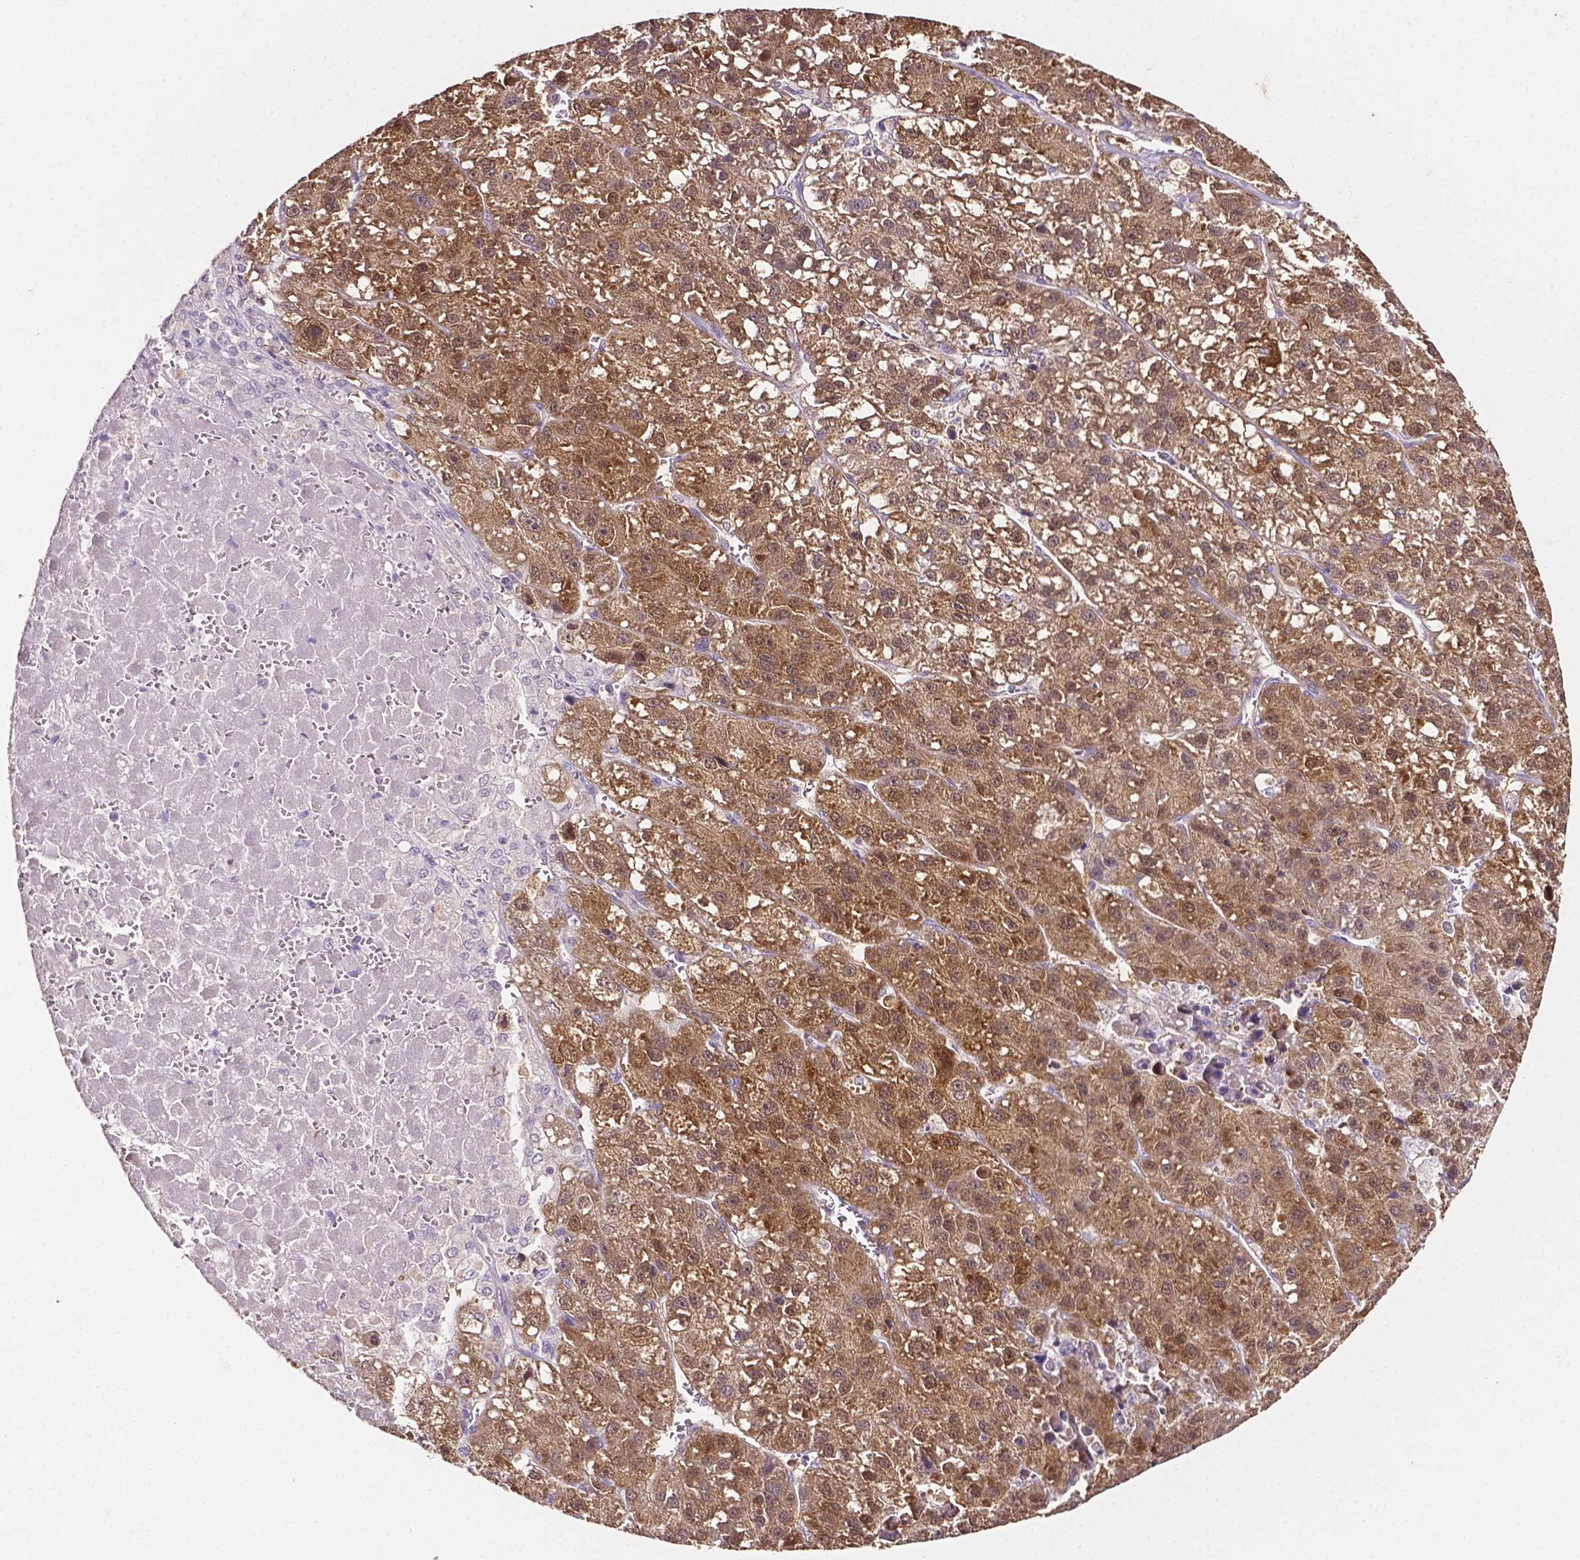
{"staining": {"intensity": "moderate", "quantity": ">75%", "location": "cytoplasmic/membranous,nuclear"}, "tissue": "liver cancer", "cell_type": "Tumor cells", "image_type": "cancer", "snomed": [{"axis": "morphology", "description": "Carcinoma, Hepatocellular, NOS"}, {"axis": "topography", "description": "Liver"}], "caption": "IHC (DAB (3,3'-diaminobenzidine)) staining of liver hepatocellular carcinoma shows moderate cytoplasmic/membranous and nuclear protein positivity in about >75% of tumor cells.", "gene": "PSAT1", "patient": {"sex": "female", "age": 70}}